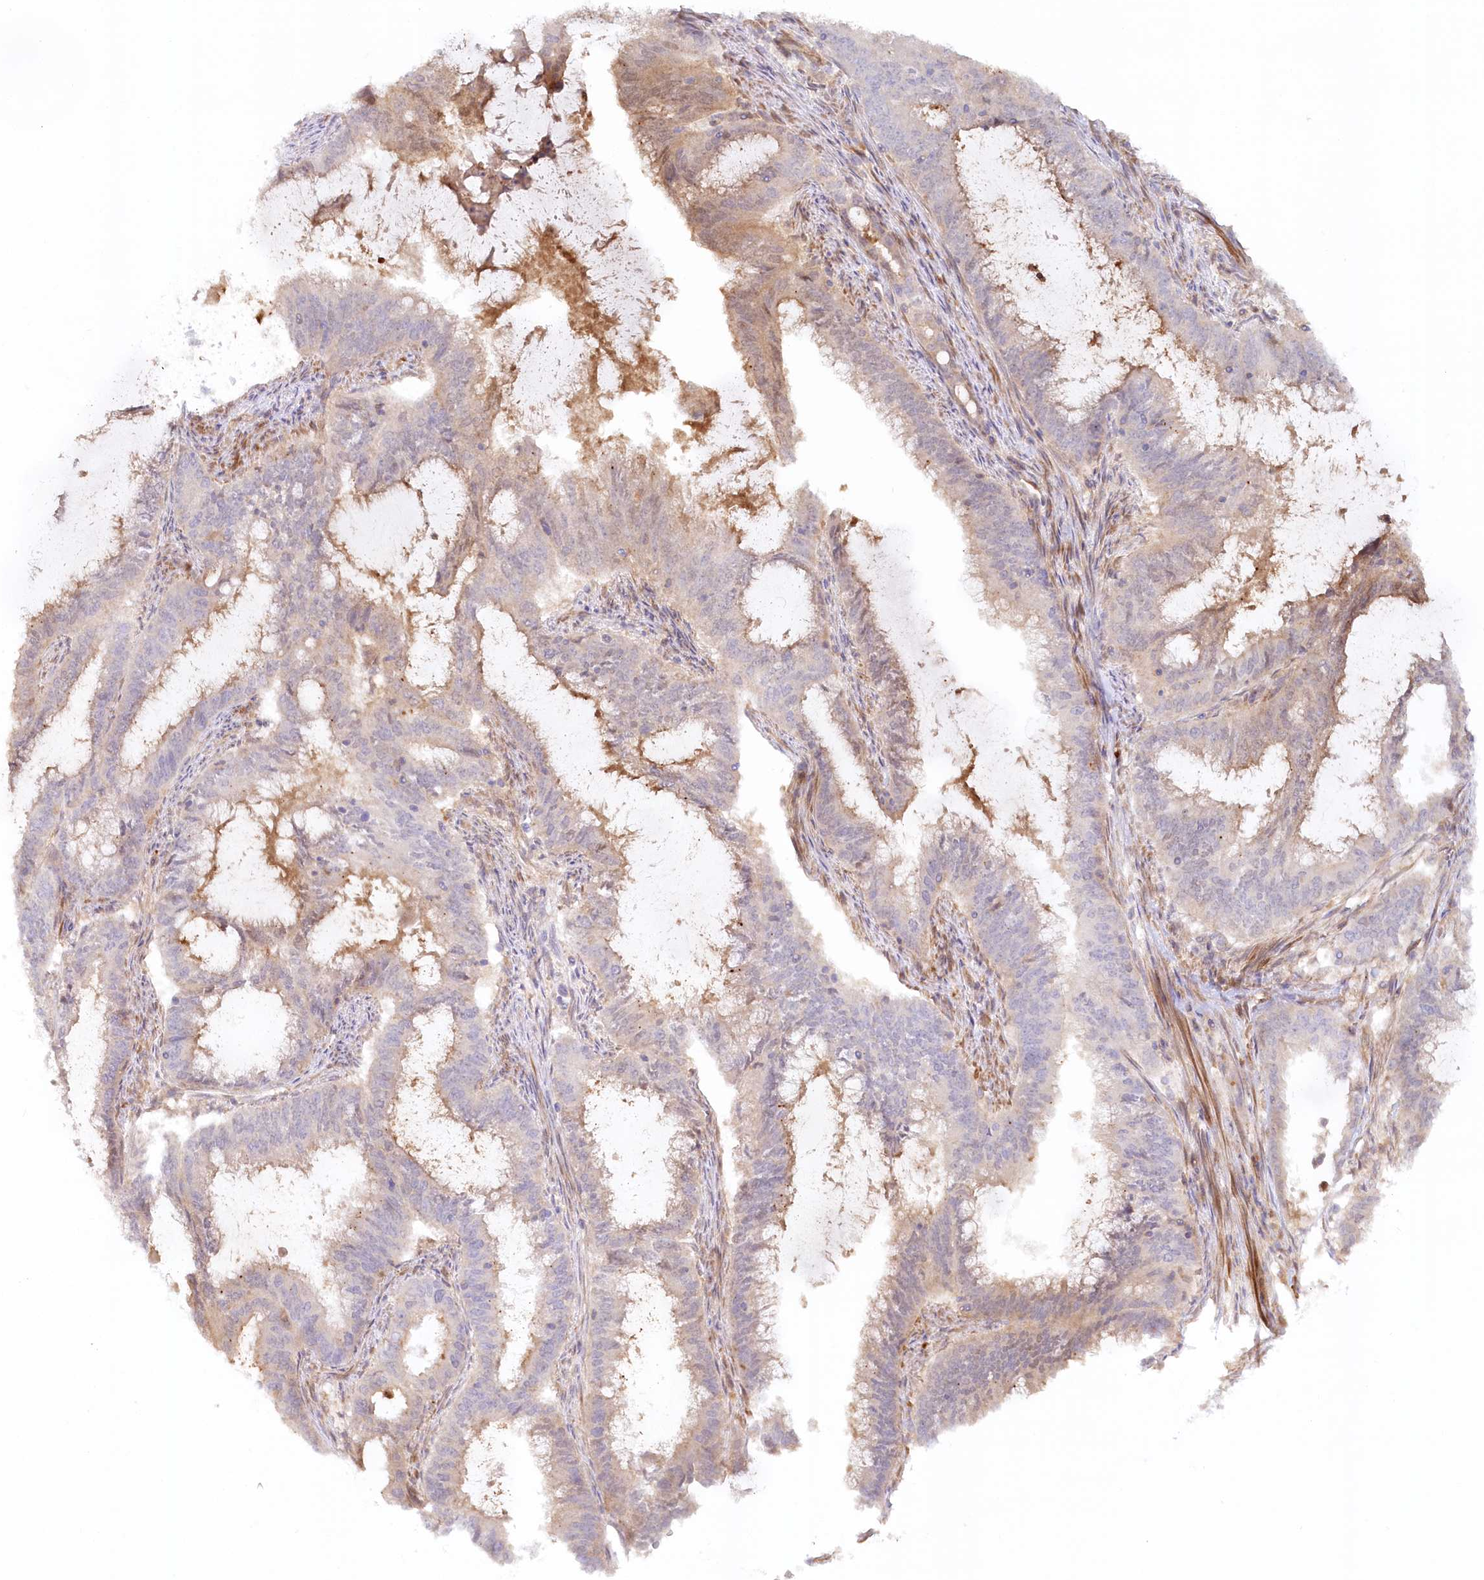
{"staining": {"intensity": "moderate", "quantity": "25%-75%", "location": "cytoplasmic/membranous"}, "tissue": "endometrial cancer", "cell_type": "Tumor cells", "image_type": "cancer", "snomed": [{"axis": "morphology", "description": "Adenocarcinoma, NOS"}, {"axis": "topography", "description": "Endometrium"}], "caption": "The histopathology image shows a brown stain indicating the presence of a protein in the cytoplasmic/membranous of tumor cells in adenocarcinoma (endometrial).", "gene": "GBE1", "patient": {"sex": "female", "age": 51}}